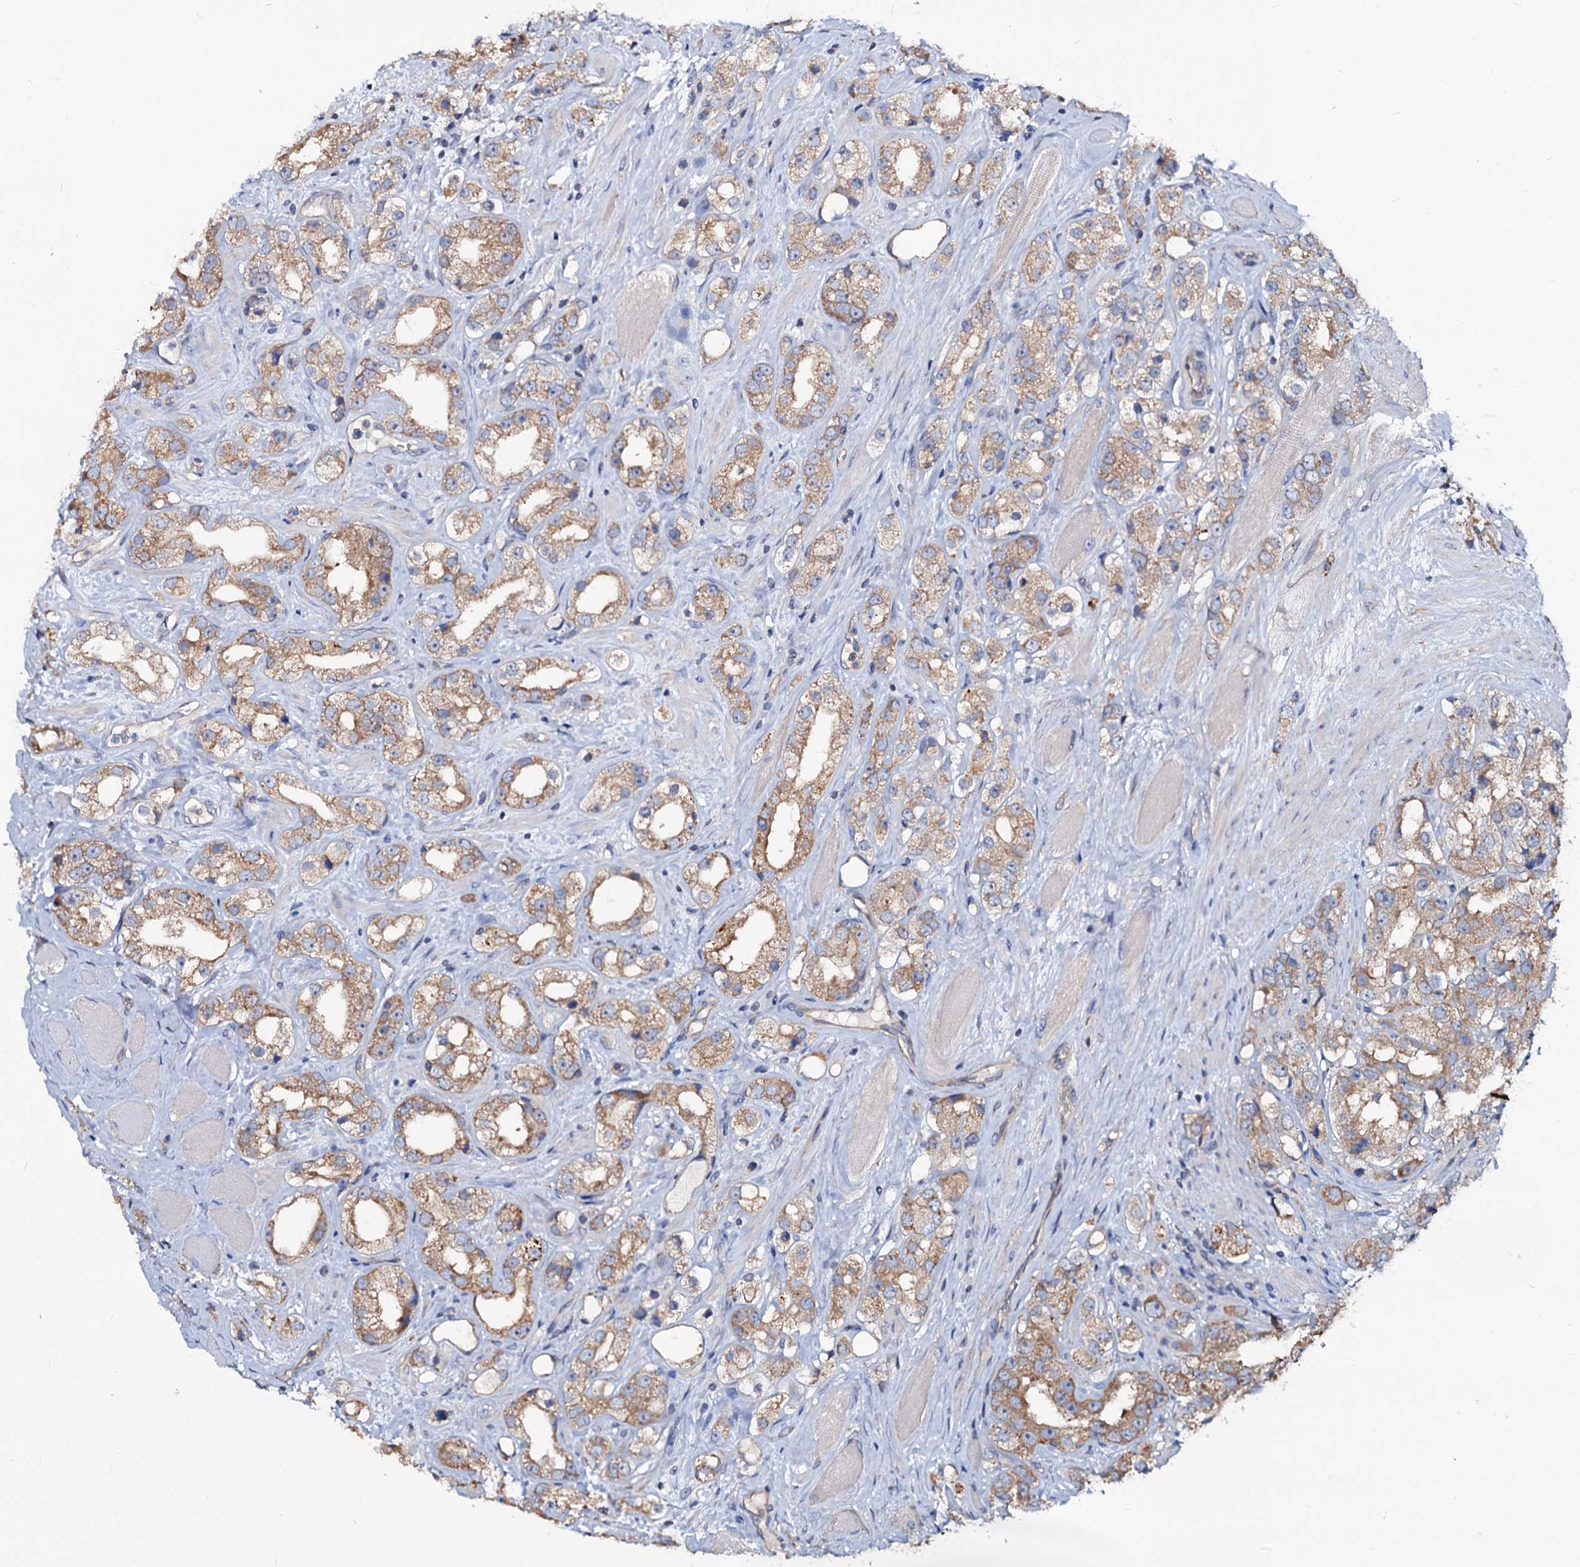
{"staining": {"intensity": "moderate", "quantity": ">75%", "location": "cytoplasmic/membranous"}, "tissue": "prostate cancer", "cell_type": "Tumor cells", "image_type": "cancer", "snomed": [{"axis": "morphology", "description": "Adenocarcinoma, NOS"}, {"axis": "topography", "description": "Prostate"}], "caption": "Prostate cancer stained with a protein marker demonstrates moderate staining in tumor cells.", "gene": "IDI1", "patient": {"sex": "male", "age": 79}}